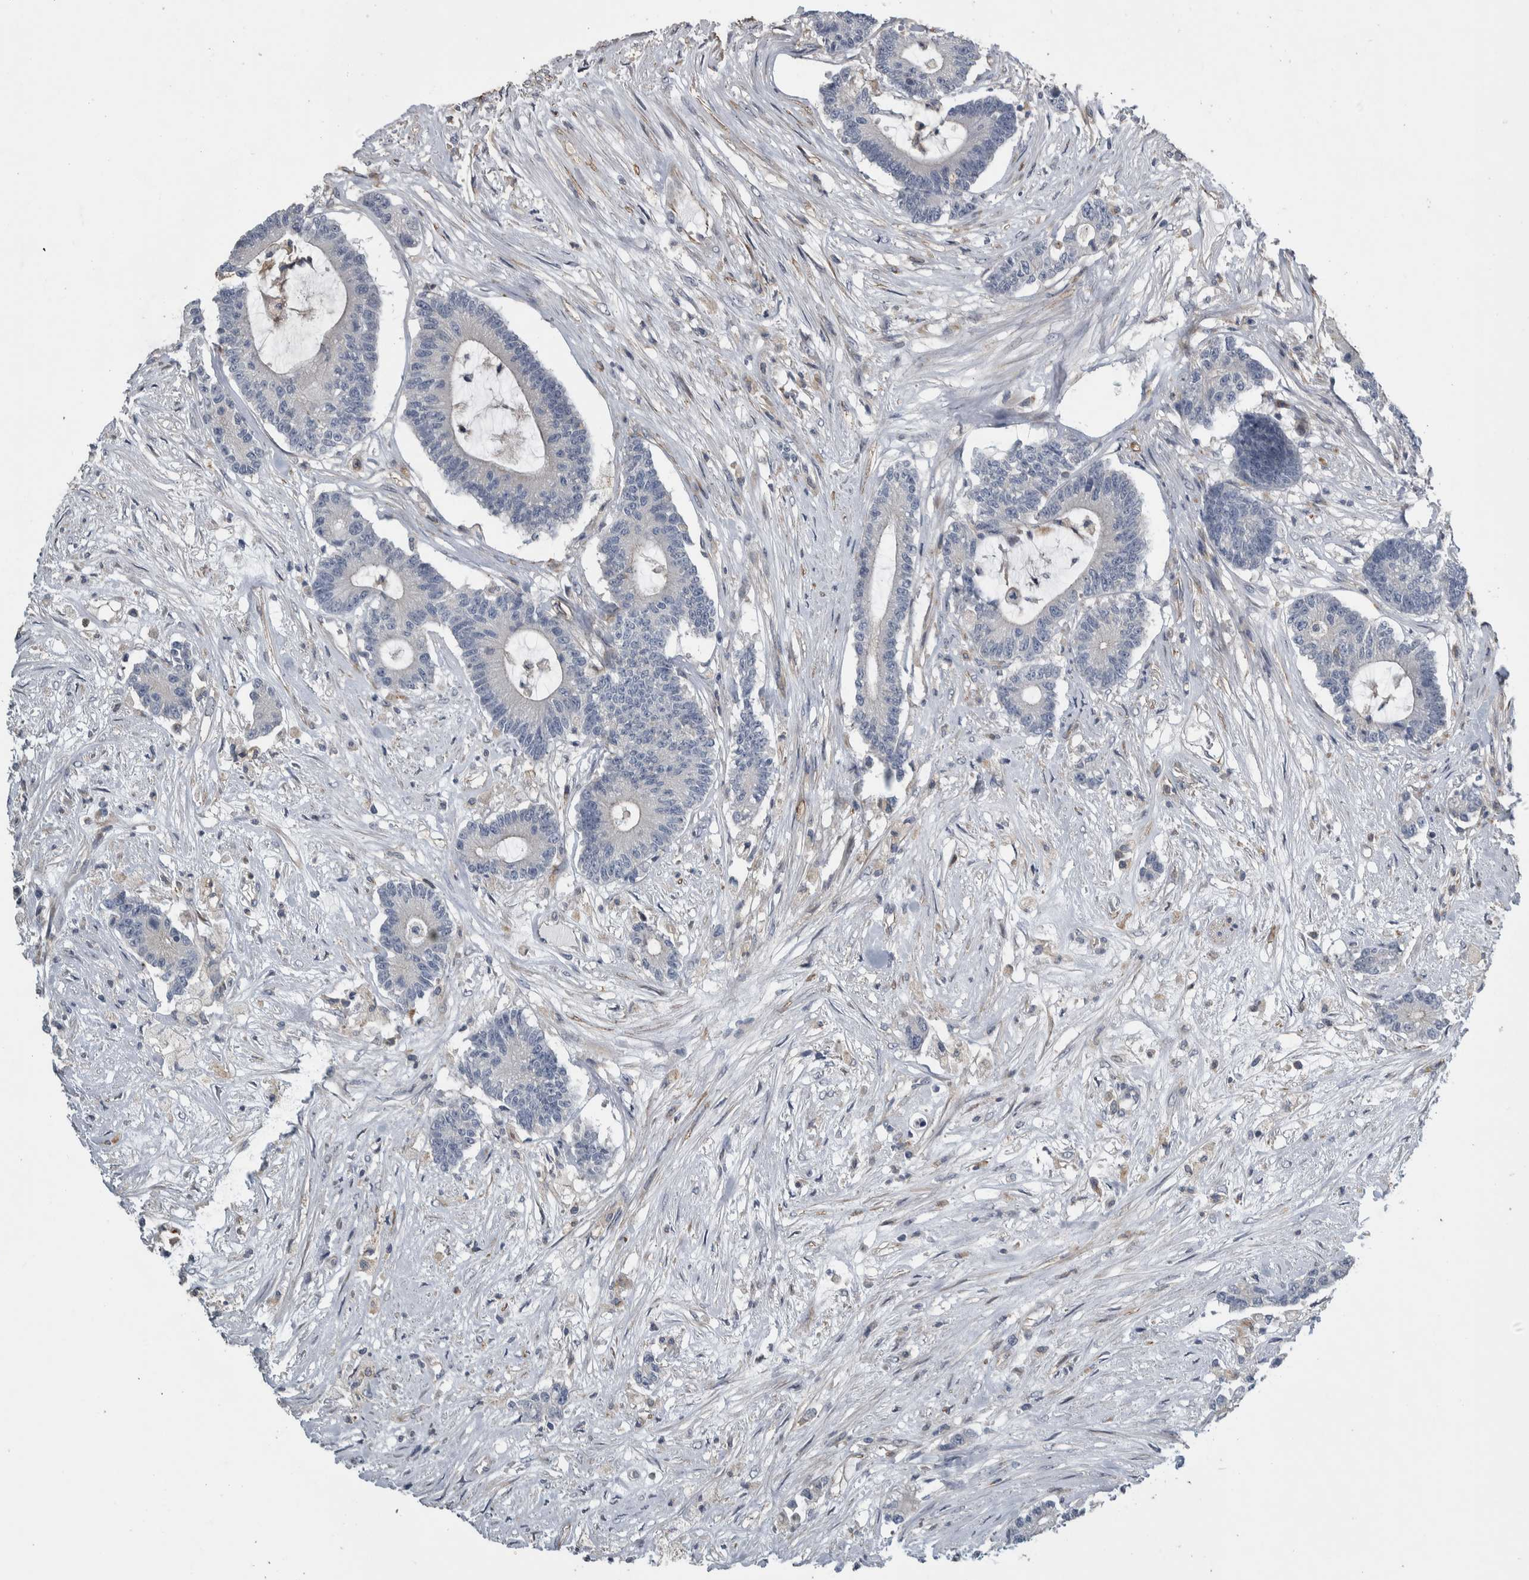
{"staining": {"intensity": "negative", "quantity": "none", "location": "none"}, "tissue": "colorectal cancer", "cell_type": "Tumor cells", "image_type": "cancer", "snomed": [{"axis": "morphology", "description": "Adenocarcinoma, NOS"}, {"axis": "topography", "description": "Colon"}], "caption": "An immunohistochemistry micrograph of colorectal adenocarcinoma is shown. There is no staining in tumor cells of colorectal adenocarcinoma.", "gene": "NT5C2", "patient": {"sex": "female", "age": 84}}